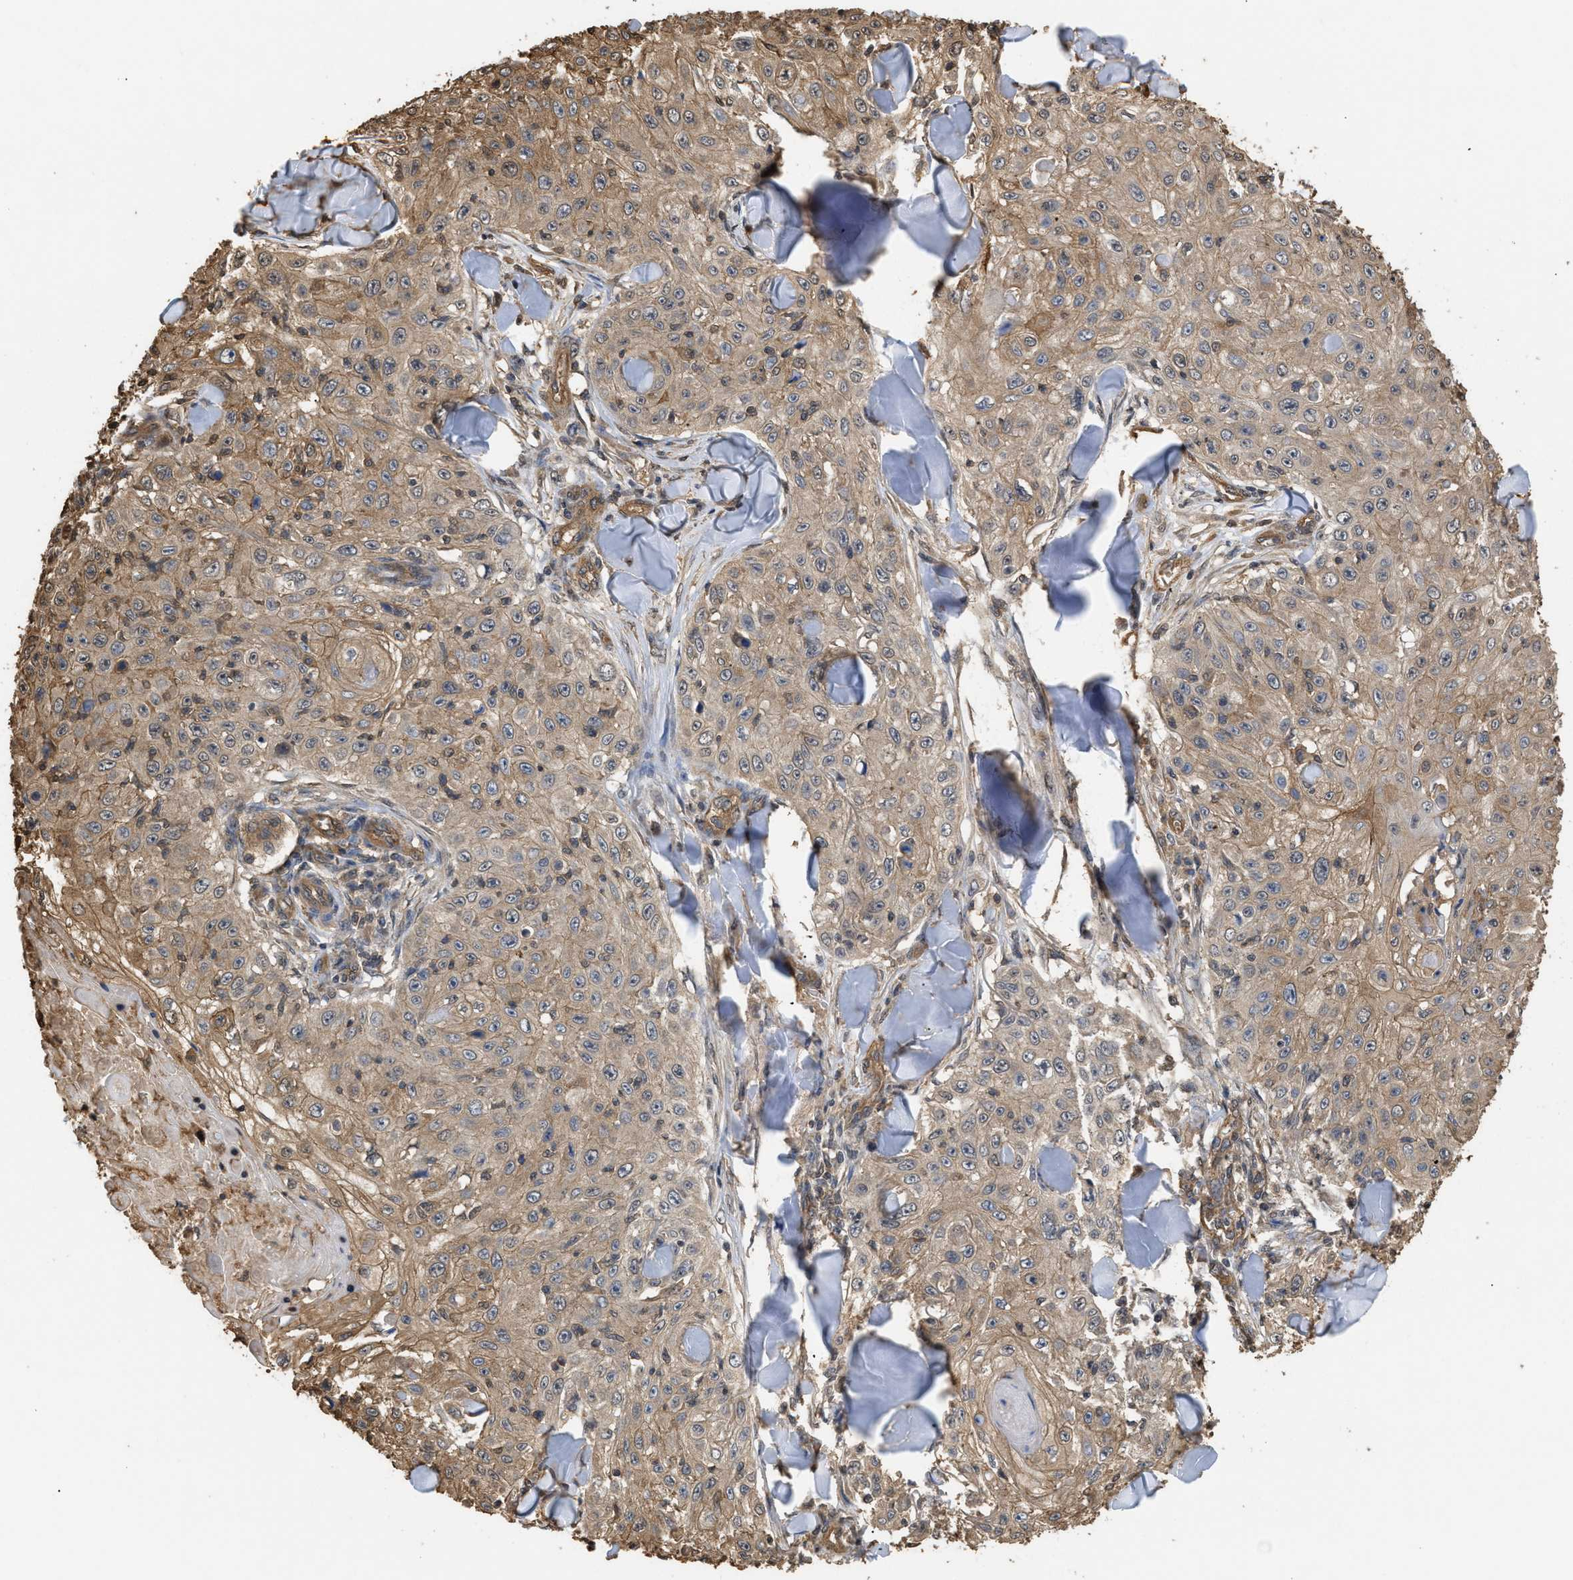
{"staining": {"intensity": "moderate", "quantity": ">75%", "location": "cytoplasmic/membranous"}, "tissue": "skin cancer", "cell_type": "Tumor cells", "image_type": "cancer", "snomed": [{"axis": "morphology", "description": "Squamous cell carcinoma, NOS"}, {"axis": "topography", "description": "Skin"}], "caption": "DAB immunohistochemical staining of human skin cancer (squamous cell carcinoma) reveals moderate cytoplasmic/membranous protein staining in about >75% of tumor cells.", "gene": "CALM1", "patient": {"sex": "male", "age": 86}}